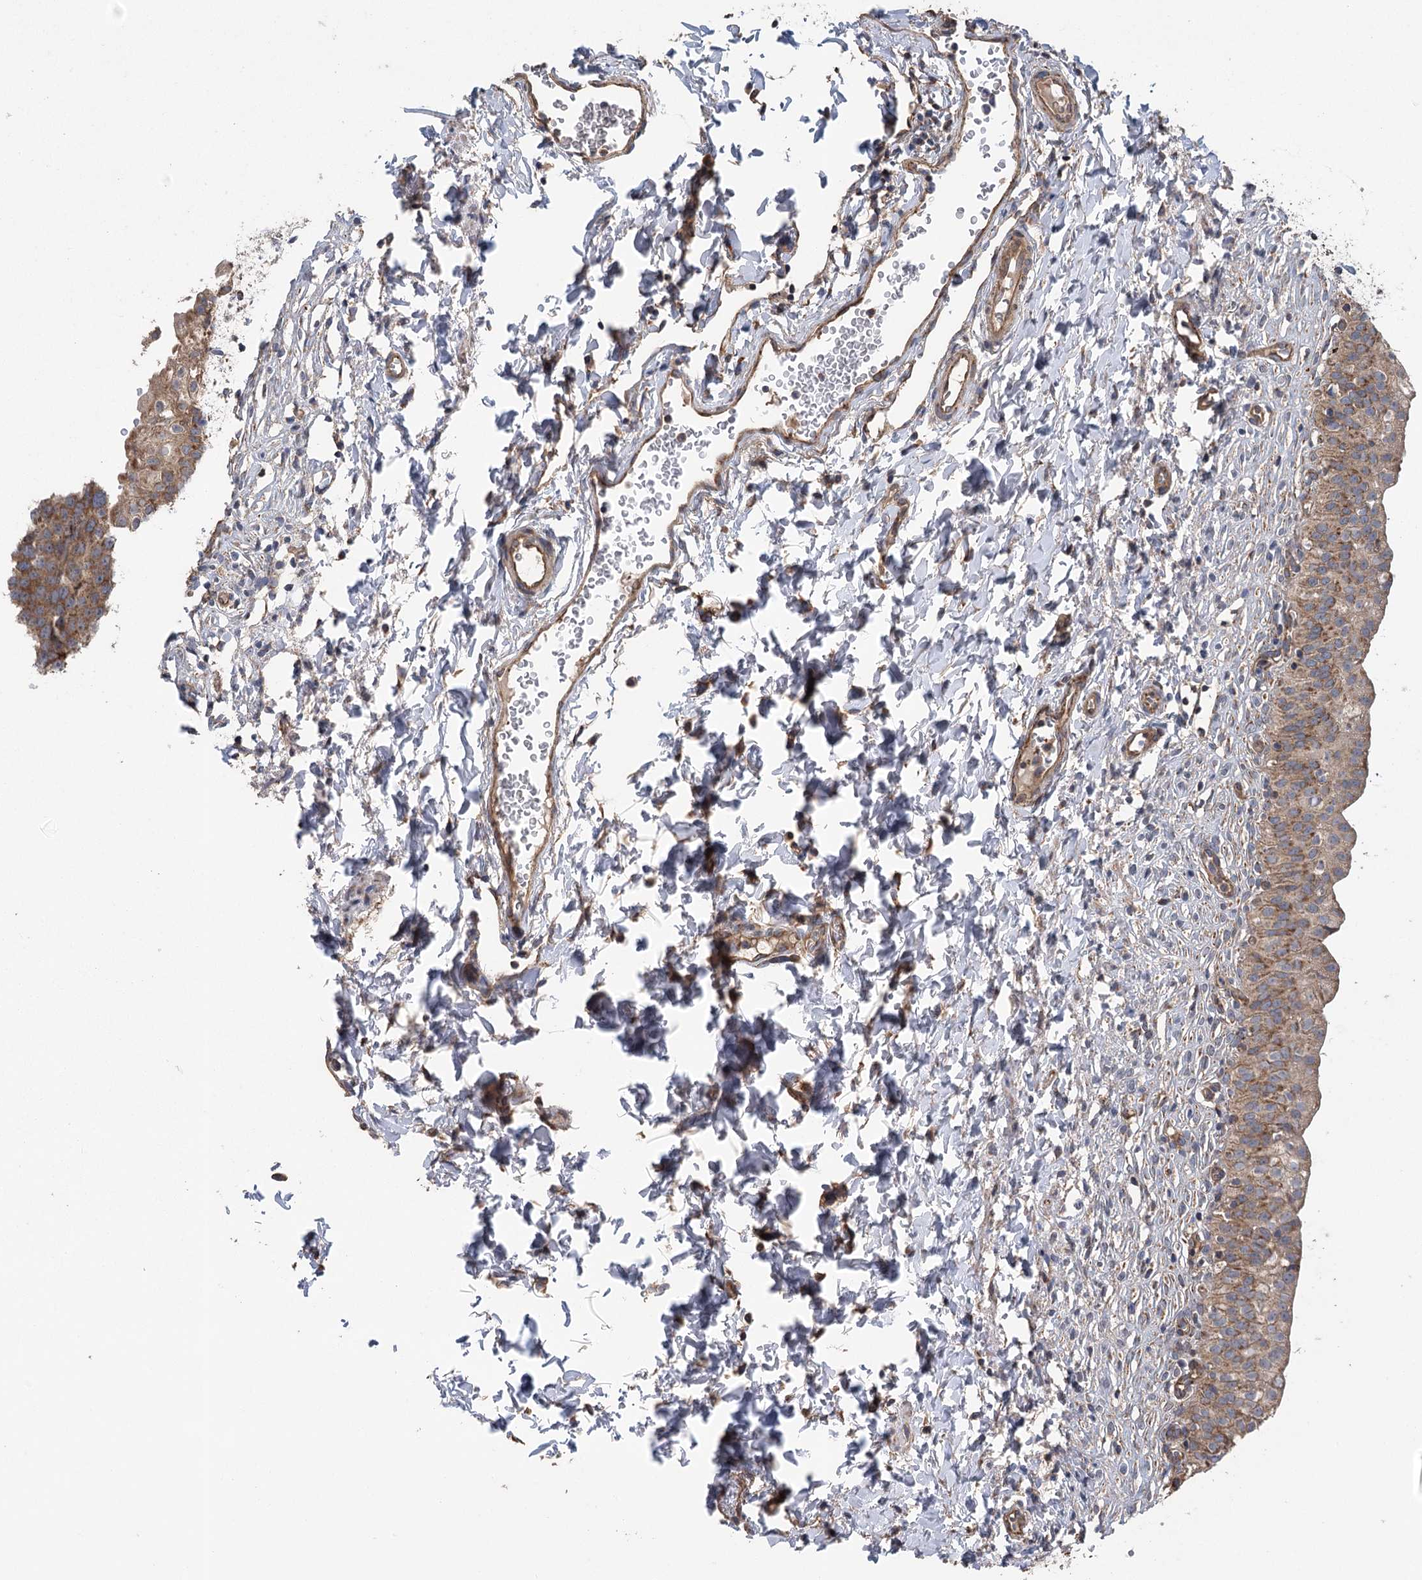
{"staining": {"intensity": "strong", "quantity": ">75%", "location": "cytoplasmic/membranous"}, "tissue": "urinary bladder", "cell_type": "Urothelial cells", "image_type": "normal", "snomed": [{"axis": "morphology", "description": "Normal tissue, NOS"}, {"axis": "topography", "description": "Urinary bladder"}], "caption": "Human urinary bladder stained with a brown dye shows strong cytoplasmic/membranous positive staining in about >75% of urothelial cells.", "gene": "RWDD4", "patient": {"sex": "male", "age": 55}}